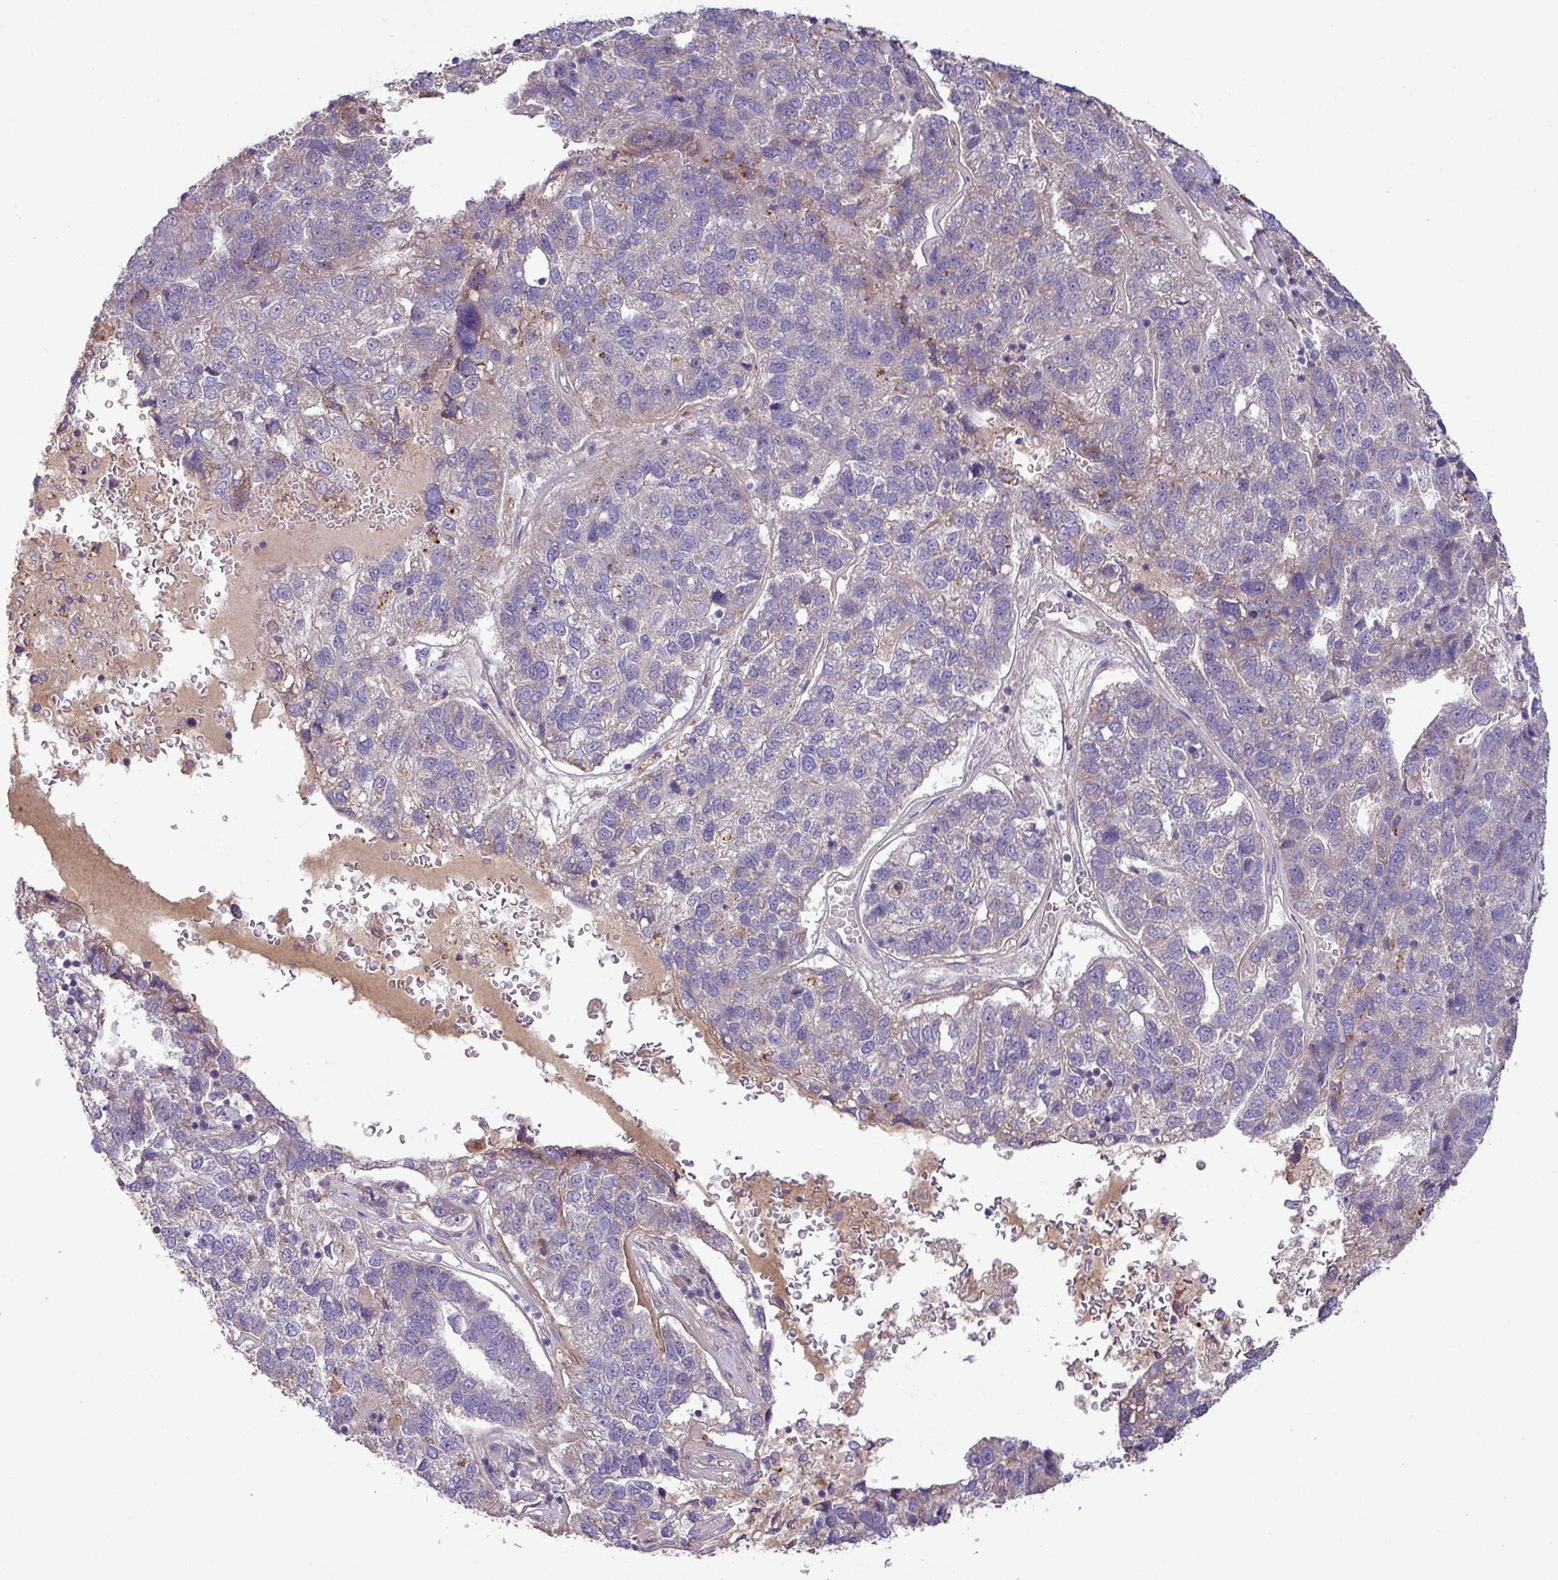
{"staining": {"intensity": "weak", "quantity": "<25%", "location": "cytoplasmic/membranous"}, "tissue": "pancreatic cancer", "cell_type": "Tumor cells", "image_type": "cancer", "snomed": [{"axis": "morphology", "description": "Adenocarcinoma, NOS"}, {"axis": "topography", "description": "Pancreas"}], "caption": "Immunohistochemical staining of adenocarcinoma (pancreatic) displays no significant positivity in tumor cells. (Stains: DAB (3,3'-diaminobenzidine) immunohistochemistry with hematoxylin counter stain, Microscopy: brightfield microscopy at high magnification).", "gene": "XIAP", "patient": {"sex": "female", "age": 61}}